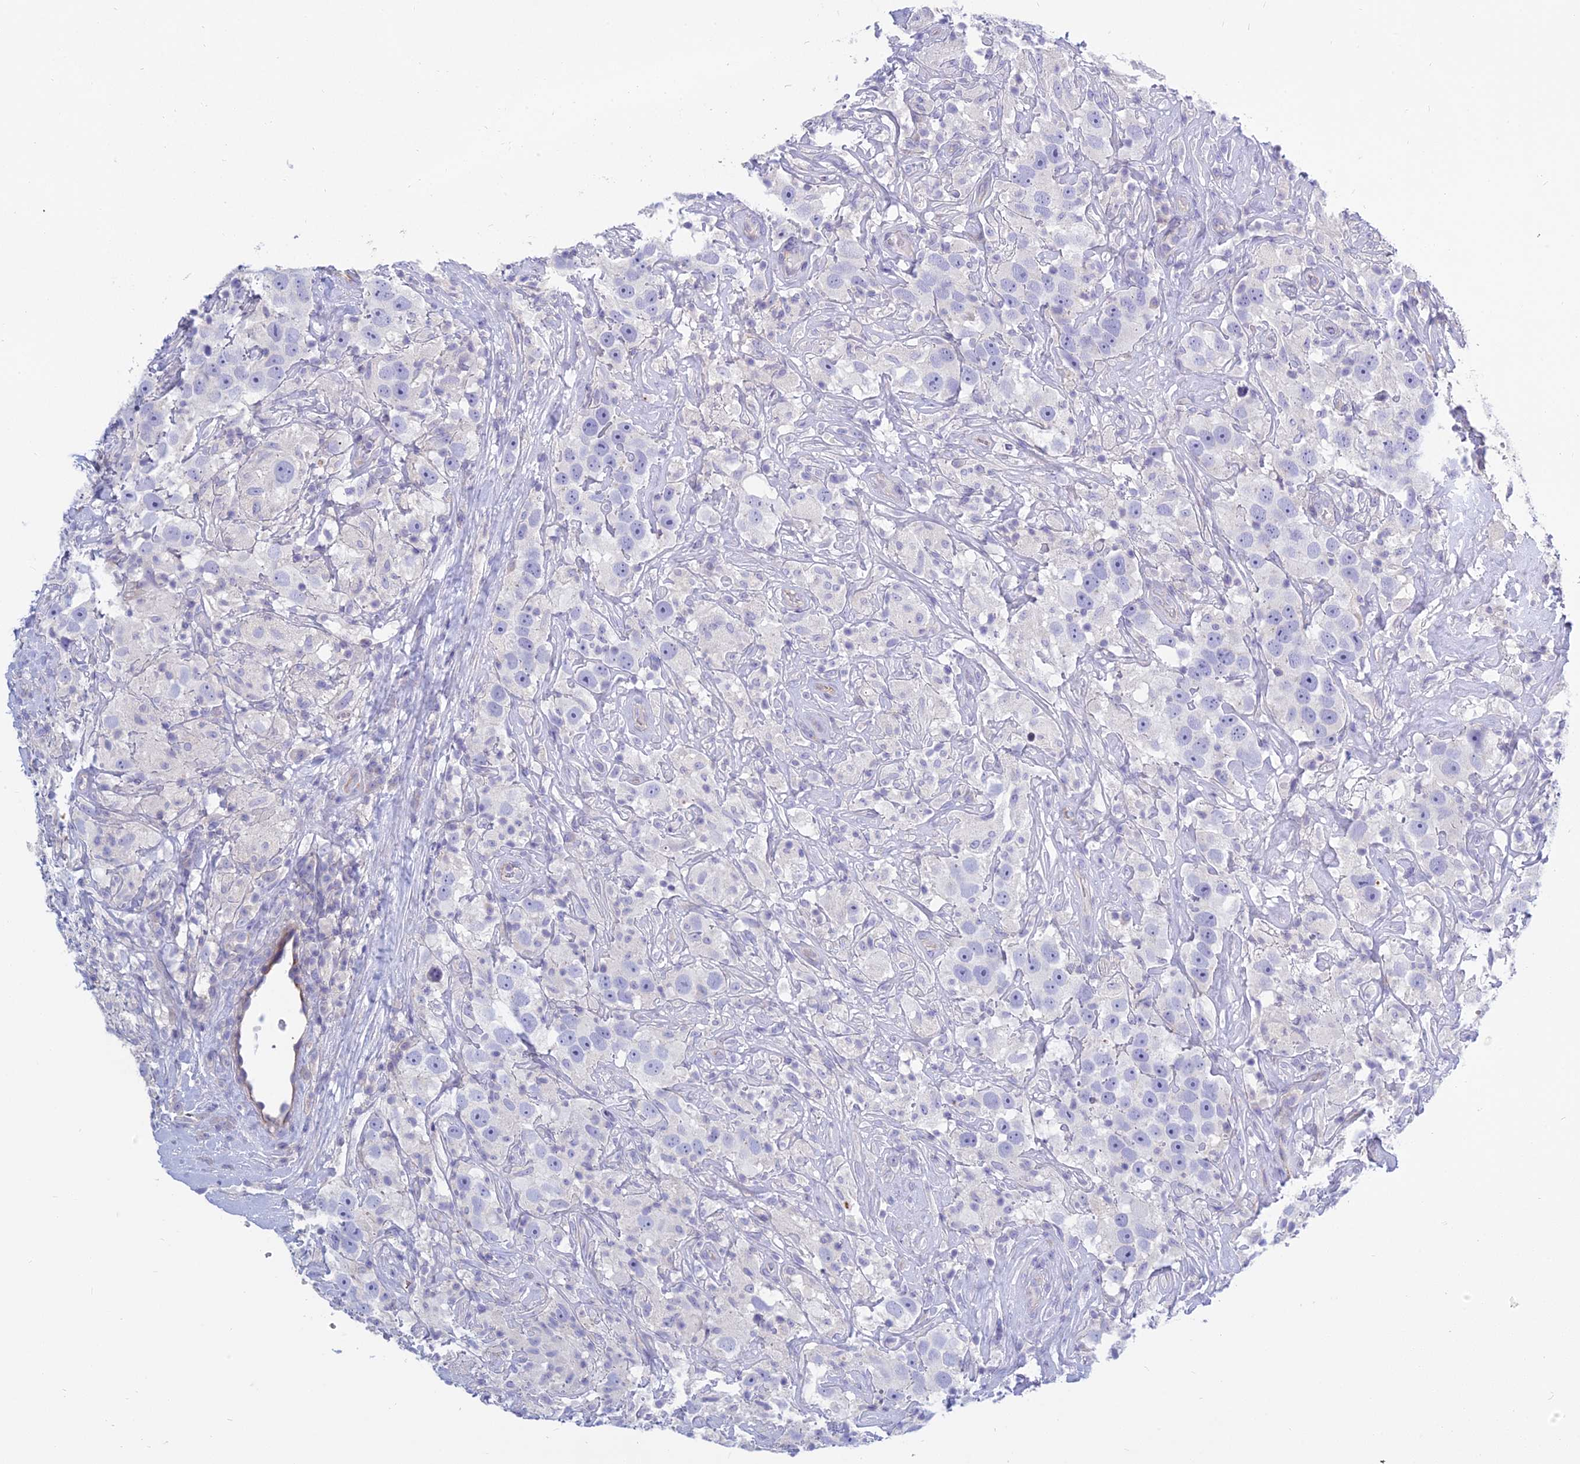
{"staining": {"intensity": "negative", "quantity": "none", "location": "none"}, "tissue": "testis cancer", "cell_type": "Tumor cells", "image_type": "cancer", "snomed": [{"axis": "morphology", "description": "Seminoma, NOS"}, {"axis": "topography", "description": "Testis"}], "caption": "An image of seminoma (testis) stained for a protein reveals no brown staining in tumor cells. The staining is performed using DAB brown chromogen with nuclei counter-stained in using hematoxylin.", "gene": "SMIM24", "patient": {"sex": "male", "age": 49}}